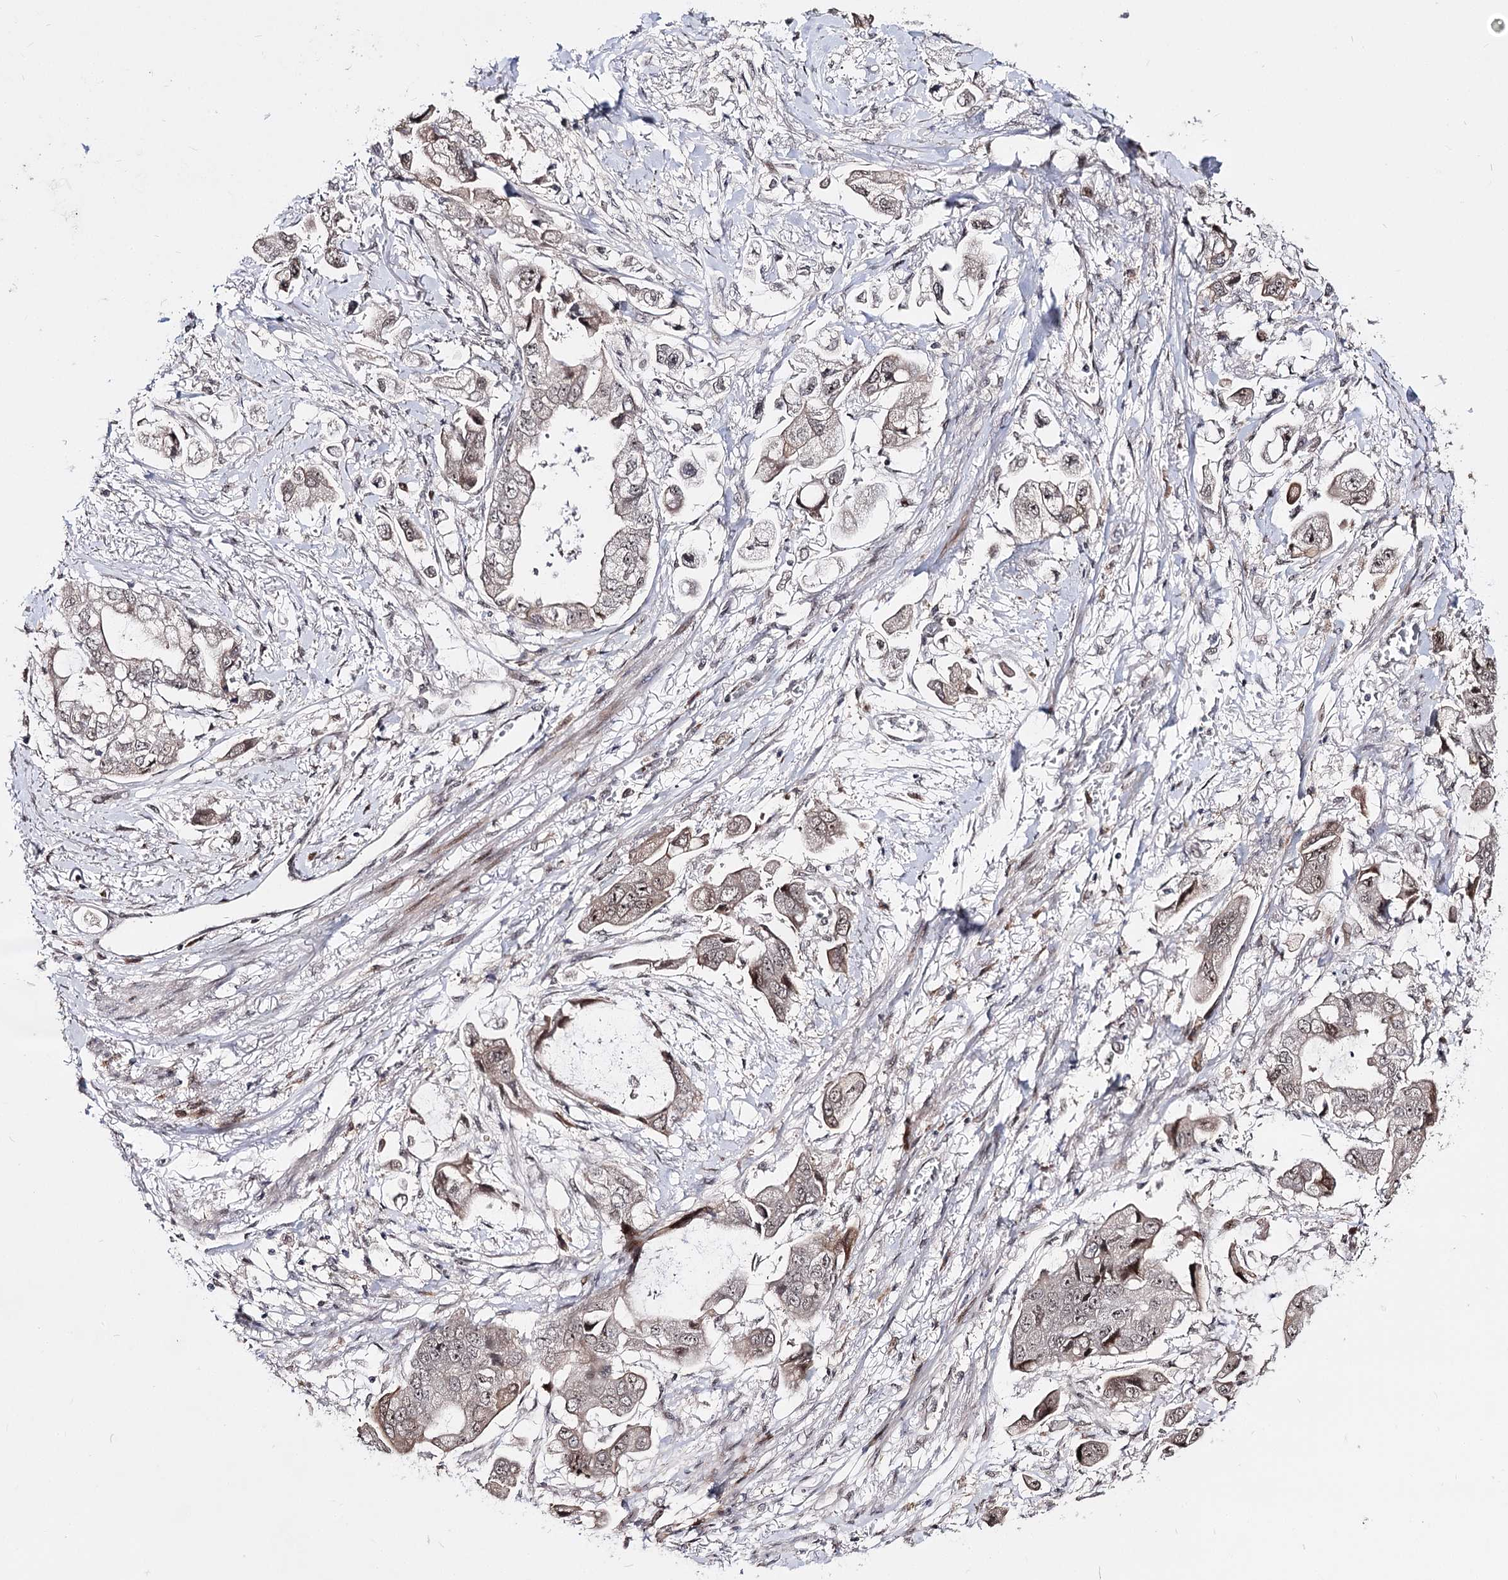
{"staining": {"intensity": "weak", "quantity": ">75%", "location": "nuclear"}, "tissue": "stomach cancer", "cell_type": "Tumor cells", "image_type": "cancer", "snomed": [{"axis": "morphology", "description": "Adenocarcinoma, NOS"}, {"axis": "topography", "description": "Stomach"}], "caption": "This micrograph displays immunohistochemistry staining of human stomach adenocarcinoma, with low weak nuclear staining in approximately >75% of tumor cells.", "gene": "STOX1", "patient": {"sex": "male", "age": 62}}